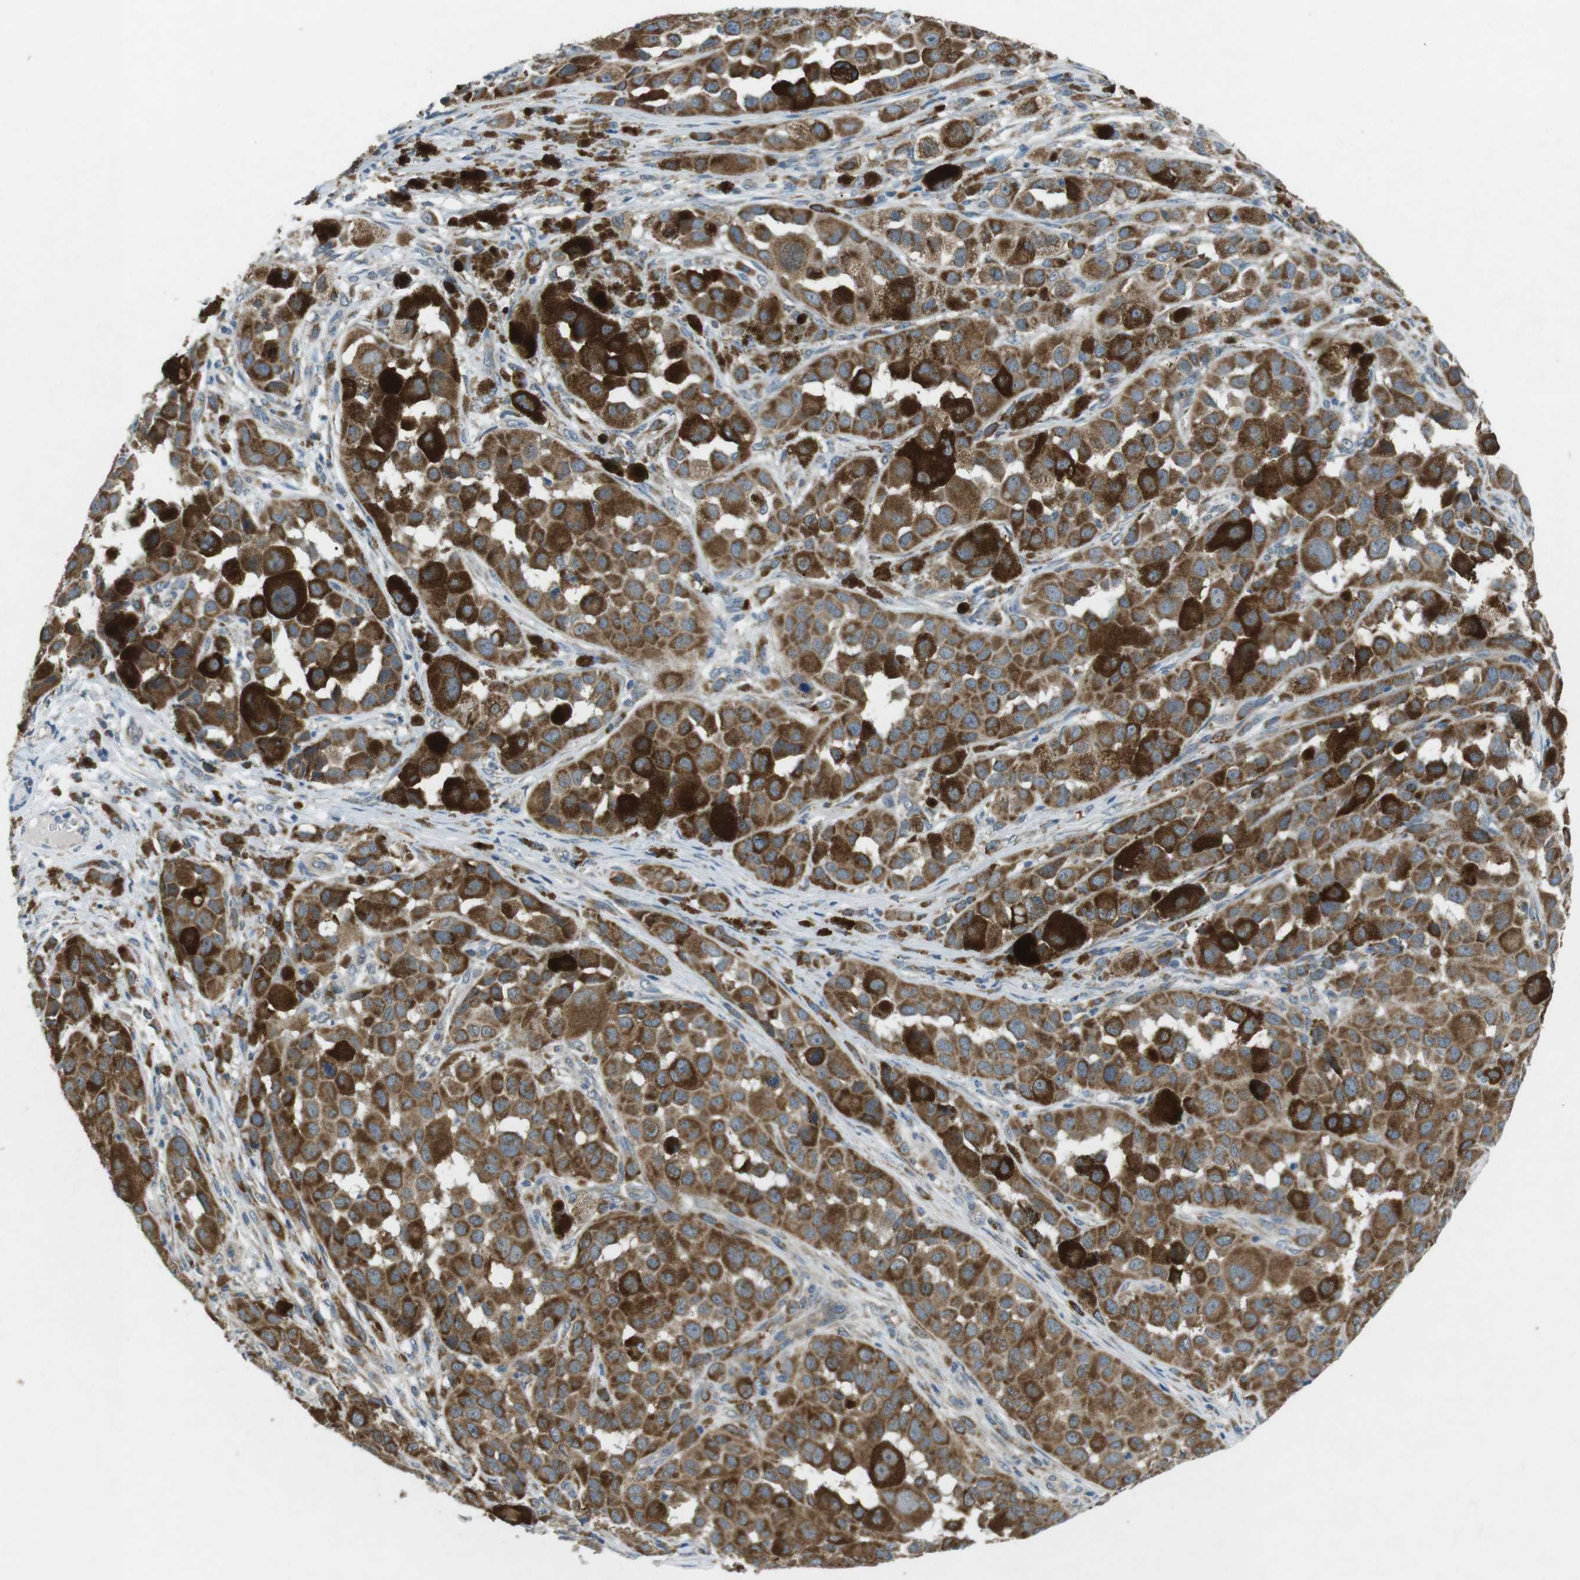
{"staining": {"intensity": "moderate", "quantity": ">75%", "location": "cytoplasmic/membranous"}, "tissue": "melanoma", "cell_type": "Tumor cells", "image_type": "cancer", "snomed": [{"axis": "morphology", "description": "Malignant melanoma, NOS"}, {"axis": "topography", "description": "Skin"}], "caption": "Human malignant melanoma stained for a protein (brown) reveals moderate cytoplasmic/membranous positive staining in about >75% of tumor cells.", "gene": "BACE1", "patient": {"sex": "male", "age": 96}}